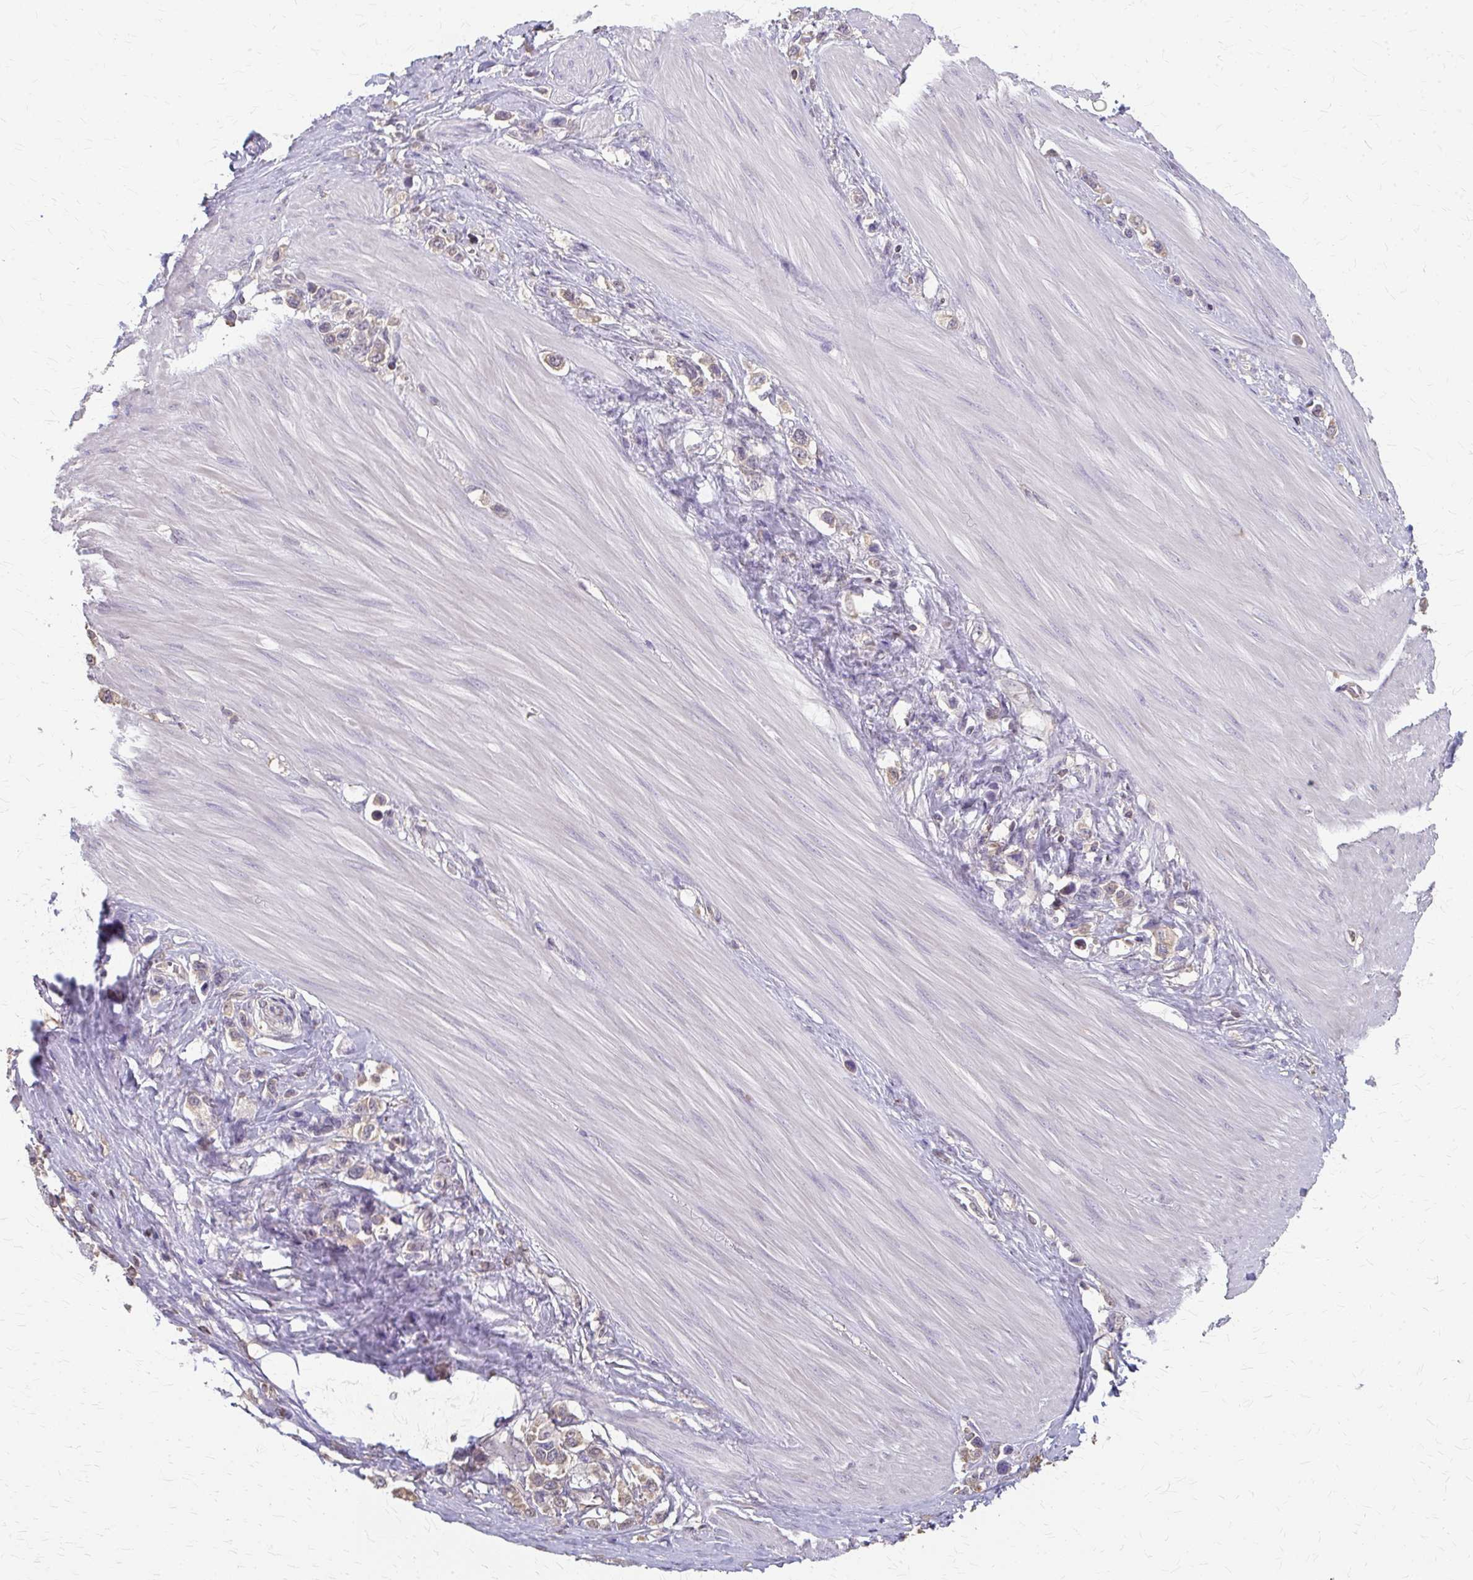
{"staining": {"intensity": "weak", "quantity": "25%-75%", "location": "cytoplasmic/membranous"}, "tissue": "stomach cancer", "cell_type": "Tumor cells", "image_type": "cancer", "snomed": [{"axis": "morphology", "description": "Adenocarcinoma, NOS"}, {"axis": "topography", "description": "Stomach"}], "caption": "A histopathology image of adenocarcinoma (stomach) stained for a protein shows weak cytoplasmic/membranous brown staining in tumor cells. (DAB (3,3'-diaminobenzidine) IHC, brown staining for protein, blue staining for nuclei).", "gene": "RABGAP1L", "patient": {"sex": "female", "age": 65}}